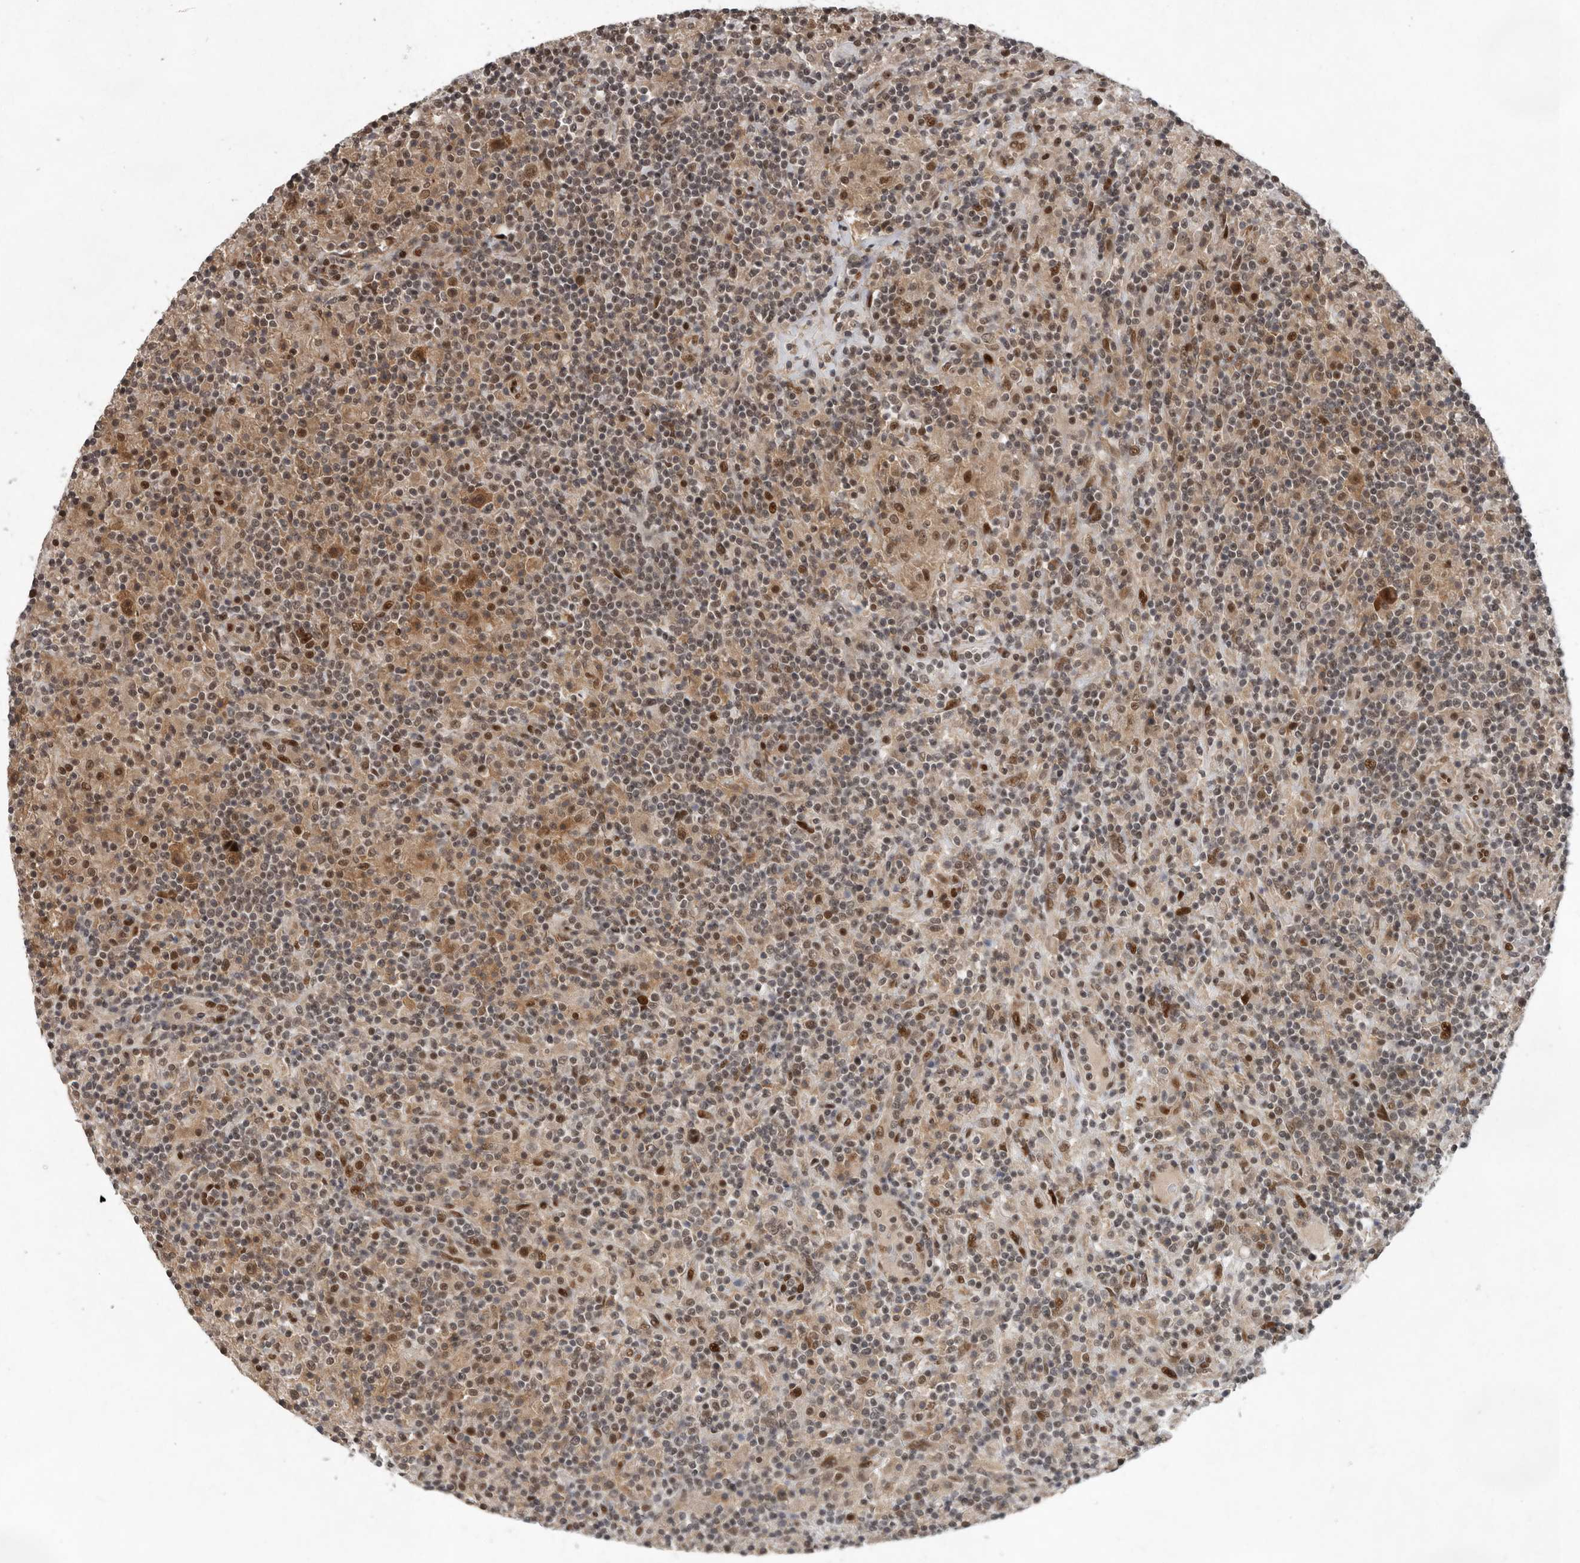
{"staining": {"intensity": "moderate", "quantity": ">75%", "location": "nuclear"}, "tissue": "lymphoma", "cell_type": "Tumor cells", "image_type": "cancer", "snomed": [{"axis": "morphology", "description": "Hodgkin's disease, NOS"}, {"axis": "topography", "description": "Lymph node"}], "caption": "Immunohistochemical staining of lymphoma reveals medium levels of moderate nuclear positivity in about >75% of tumor cells. (DAB IHC with brightfield microscopy, high magnification).", "gene": "CDC27", "patient": {"sex": "male", "age": 70}}